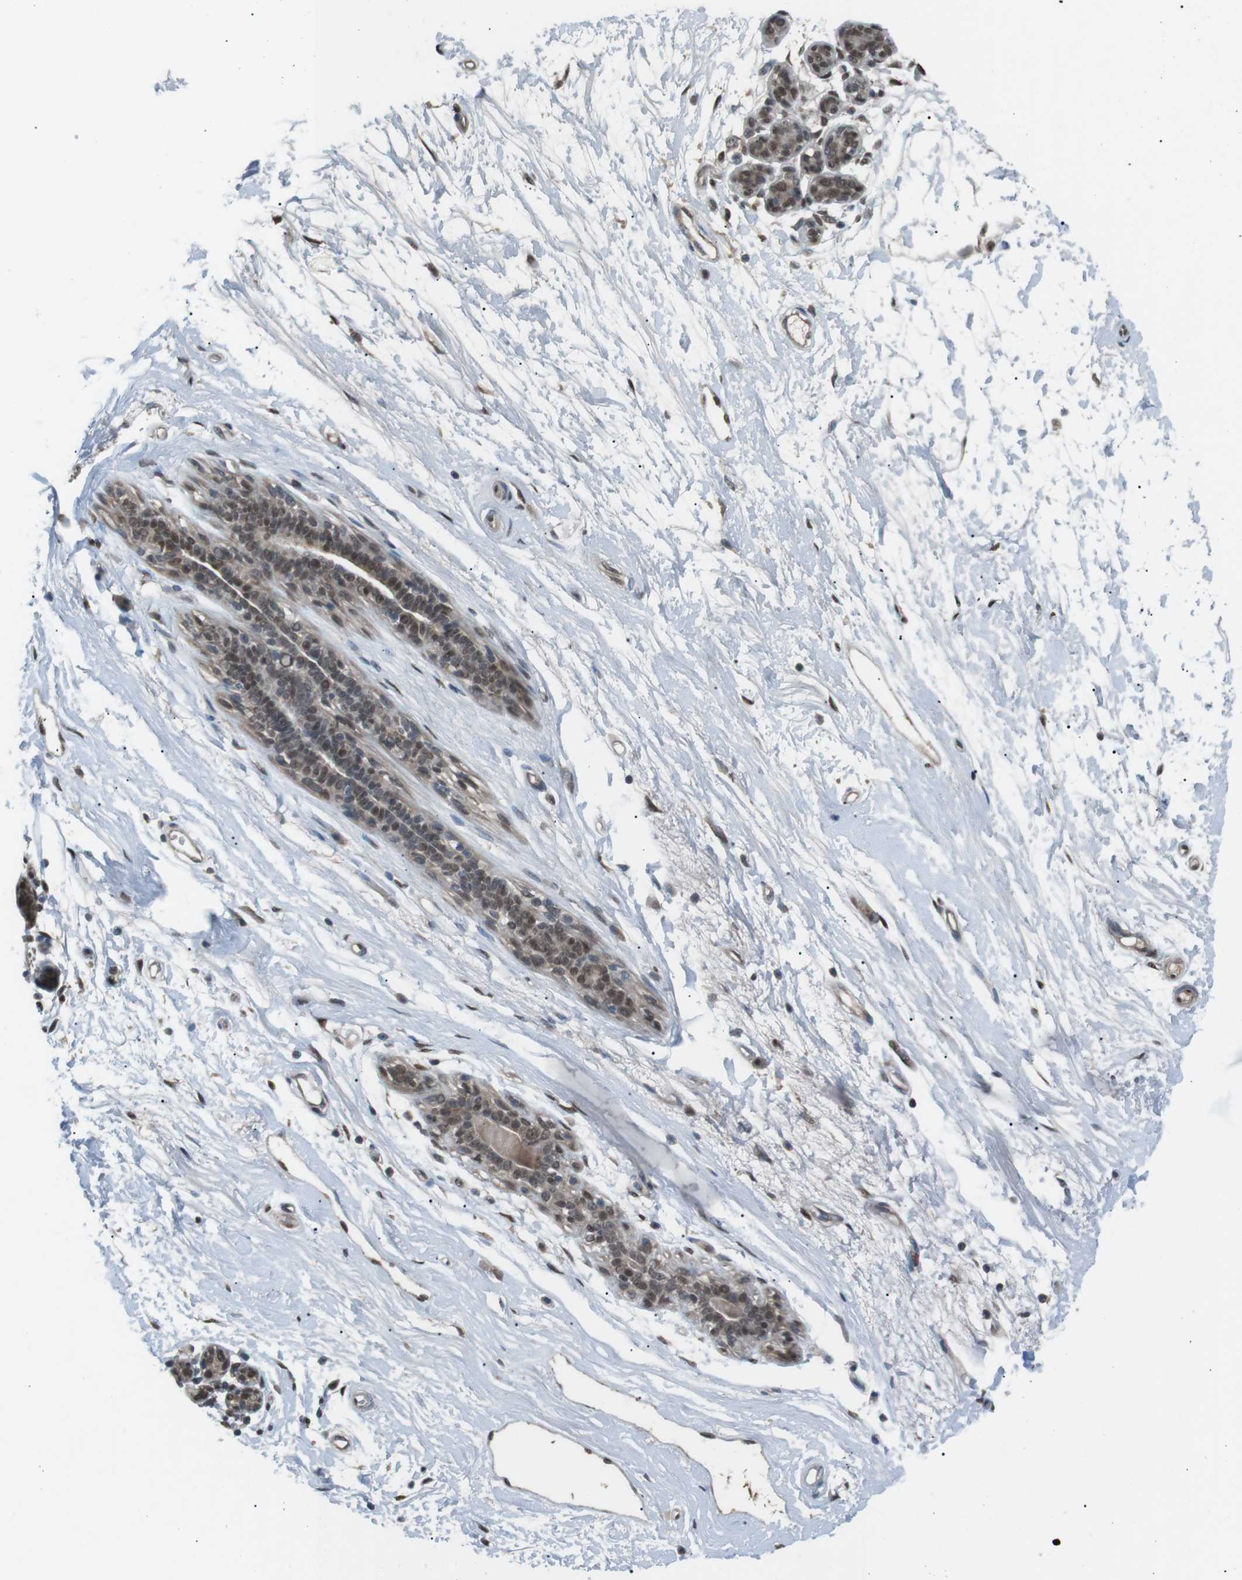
{"staining": {"intensity": "weak", "quantity": ">75%", "location": "nuclear"}, "tissue": "breast", "cell_type": "Adipocytes", "image_type": "normal", "snomed": [{"axis": "morphology", "description": "Normal tissue, NOS"}, {"axis": "morphology", "description": "Lobular carcinoma"}, {"axis": "topography", "description": "Breast"}], "caption": "This is an image of immunohistochemistry staining of normal breast, which shows weak positivity in the nuclear of adipocytes.", "gene": "SRPK2", "patient": {"sex": "female", "age": 59}}